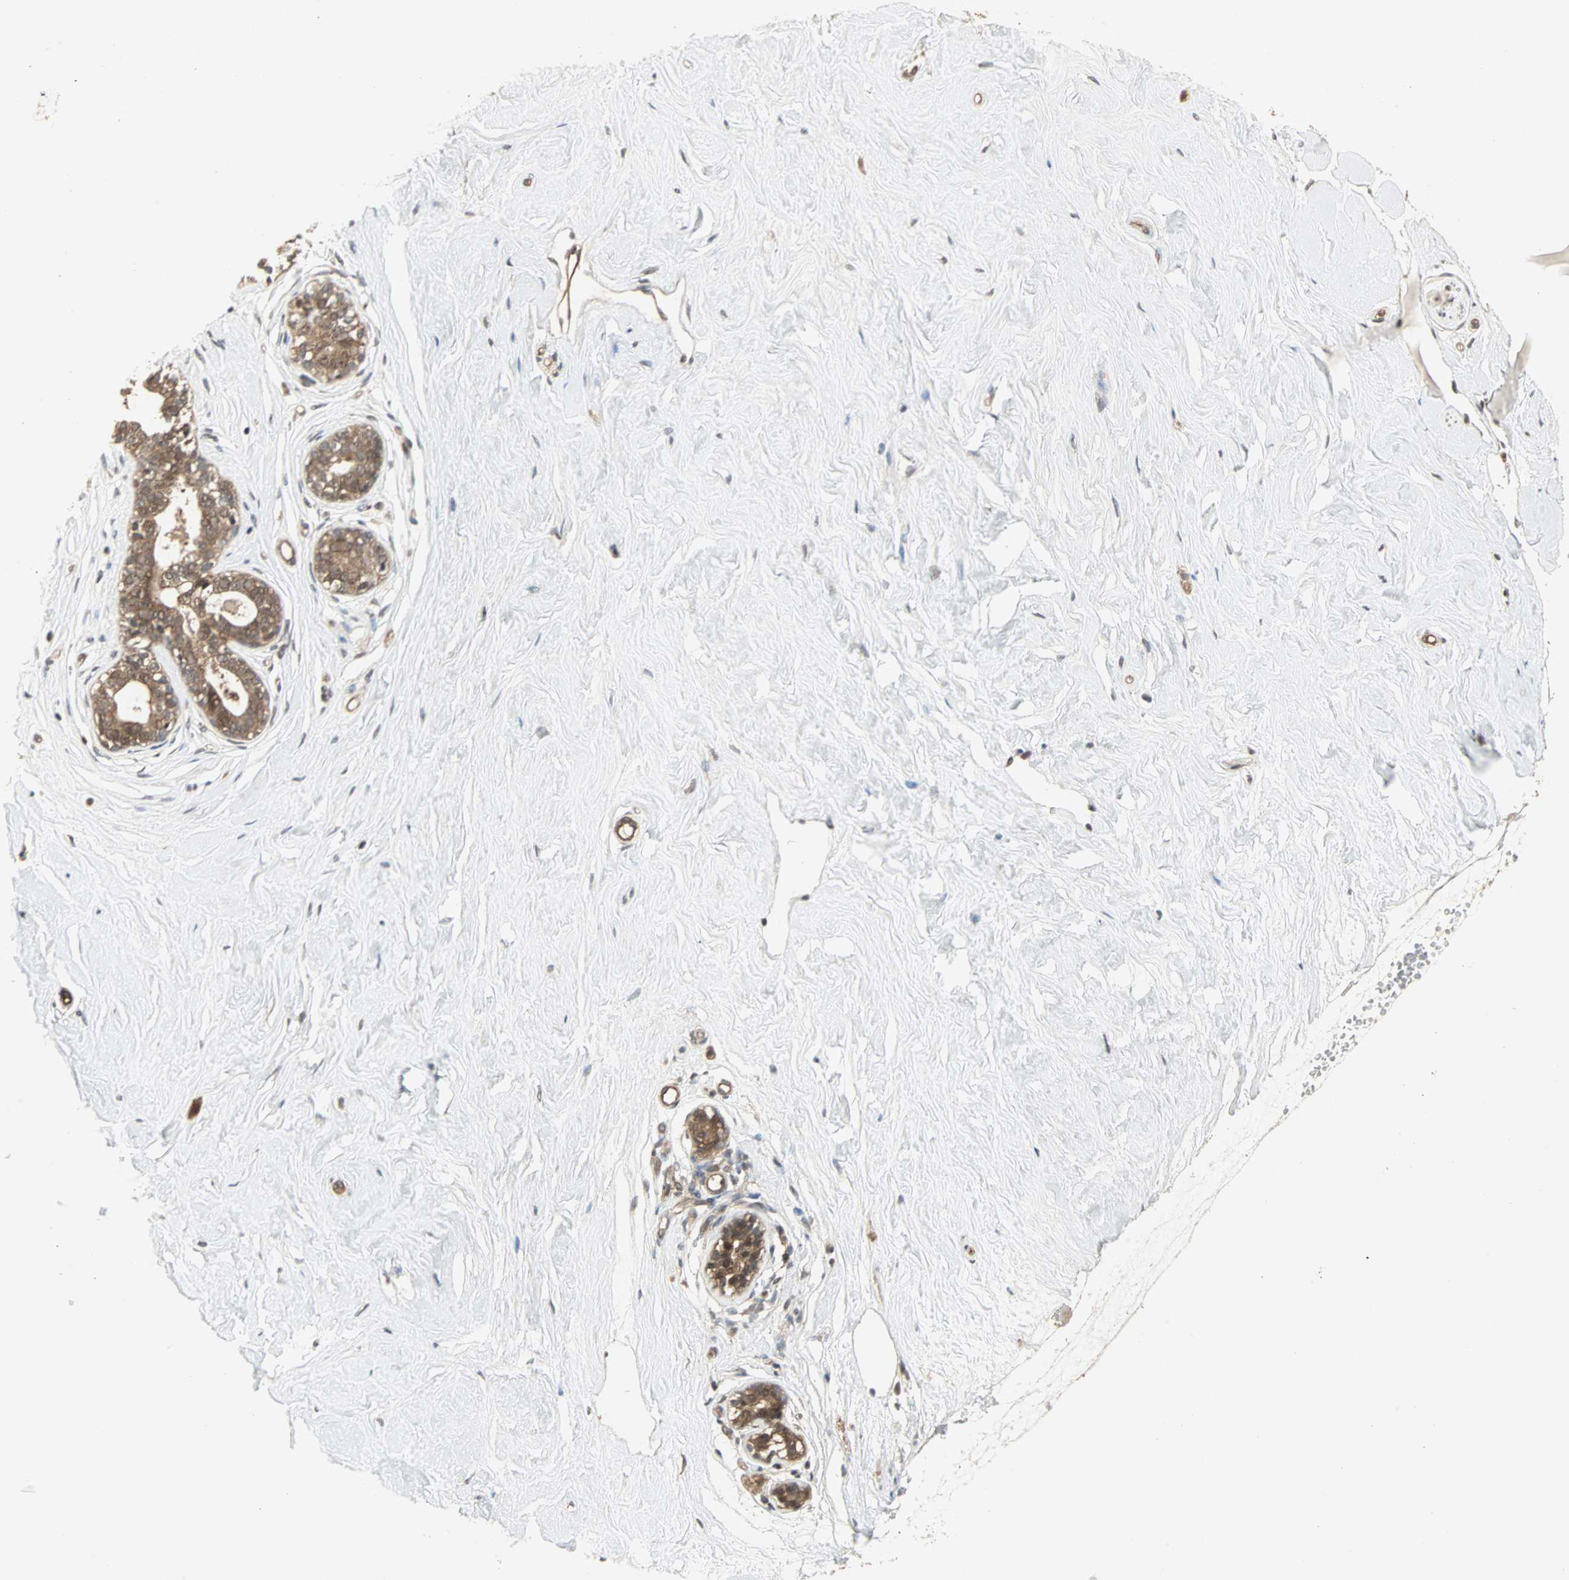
{"staining": {"intensity": "weak", "quantity": ">75%", "location": "cytoplasmic/membranous,nuclear"}, "tissue": "breast", "cell_type": "Adipocytes", "image_type": "normal", "snomed": [{"axis": "morphology", "description": "Normal tissue, NOS"}, {"axis": "topography", "description": "Breast"}], "caption": "Adipocytes reveal low levels of weak cytoplasmic/membranous,nuclear positivity in about >75% of cells in normal human breast. (DAB (3,3'-diaminobenzidine) = brown stain, brightfield microscopy at high magnification).", "gene": "CSNK2B", "patient": {"sex": "female", "age": 23}}